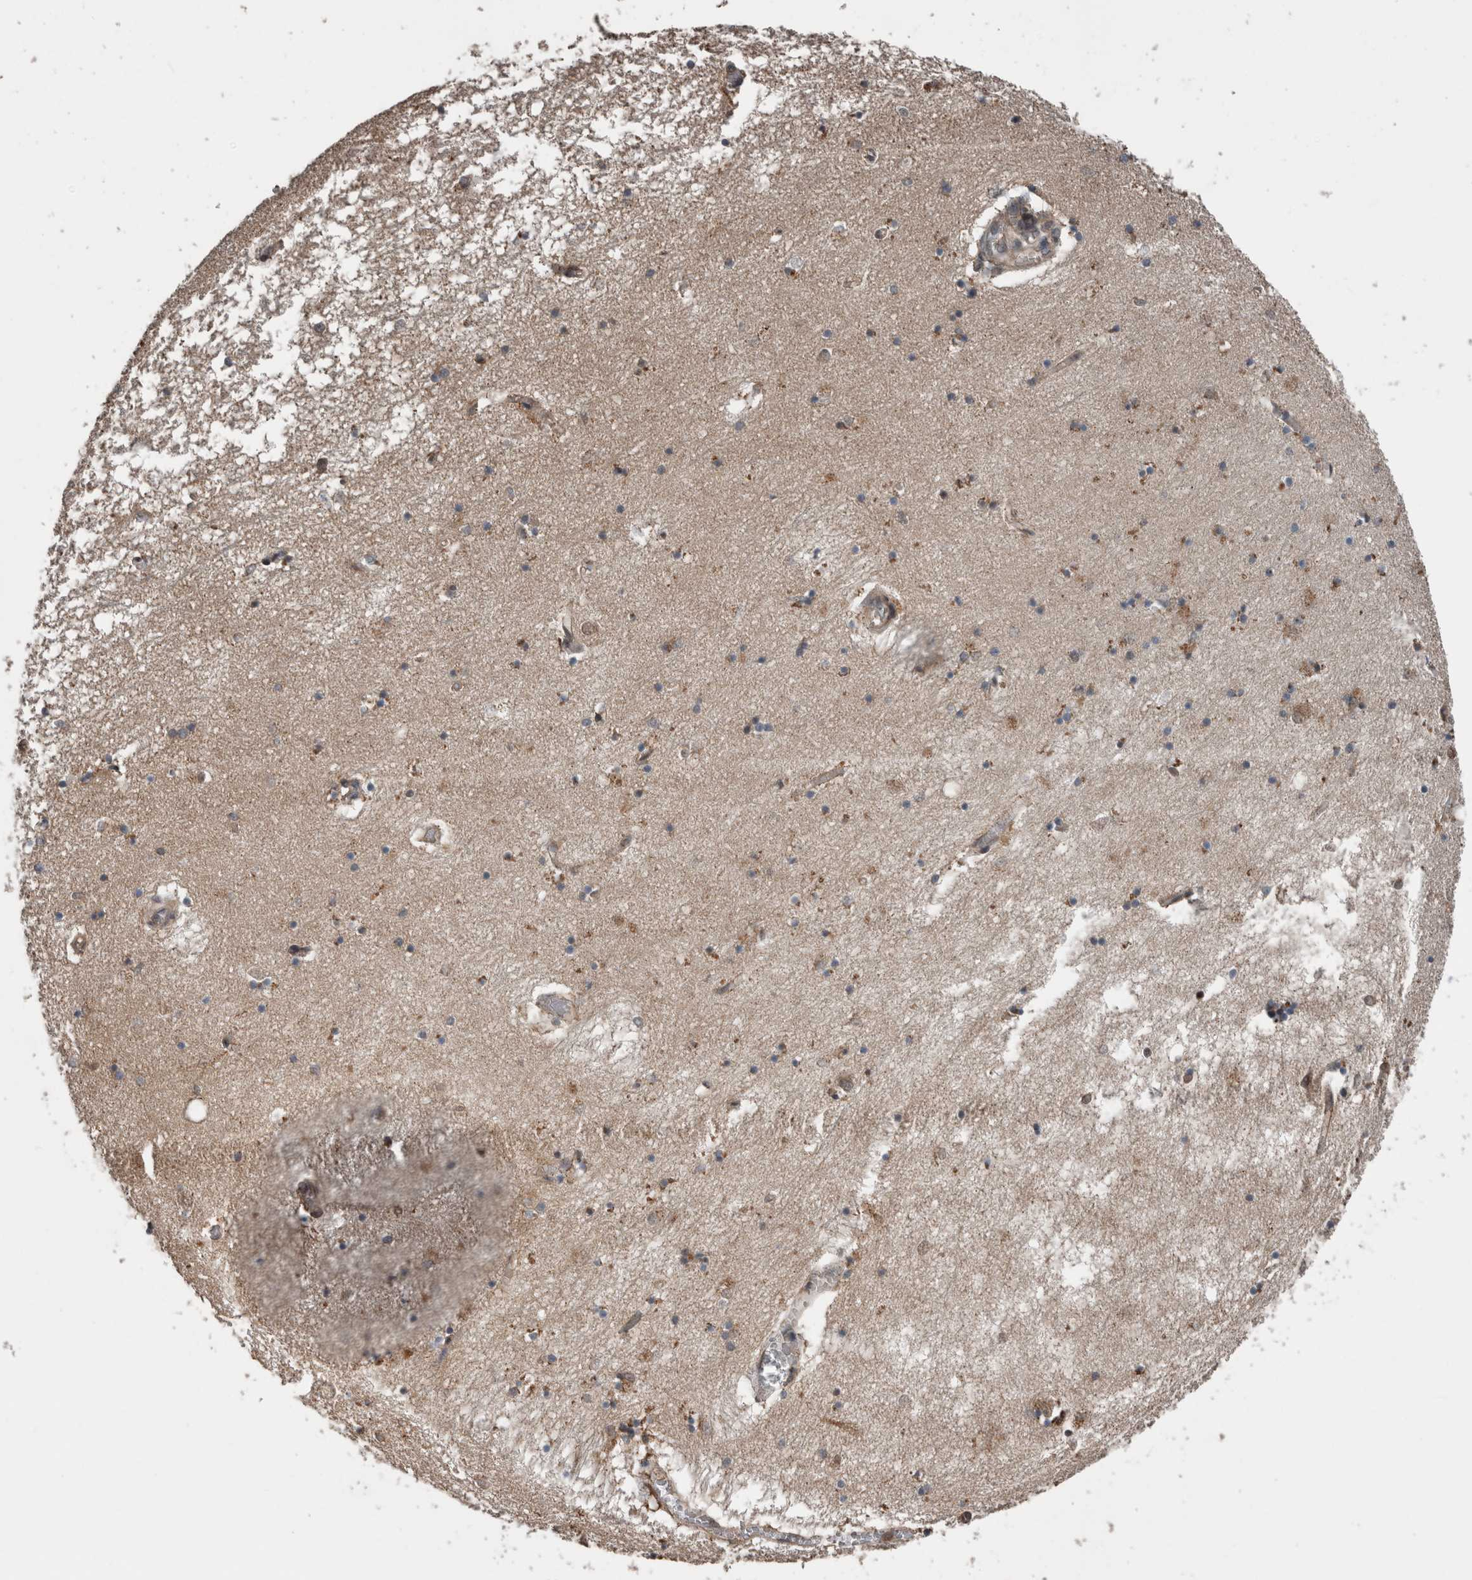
{"staining": {"intensity": "moderate", "quantity": "25%-75%", "location": "cytoplasmic/membranous"}, "tissue": "hippocampus", "cell_type": "Glial cells", "image_type": "normal", "snomed": [{"axis": "morphology", "description": "Normal tissue, NOS"}, {"axis": "topography", "description": "Hippocampus"}], "caption": "Hippocampus stained with immunohistochemistry demonstrates moderate cytoplasmic/membranous staining in approximately 25%-75% of glial cells. Nuclei are stained in blue.", "gene": "RIOK3", "patient": {"sex": "male", "age": 70}}